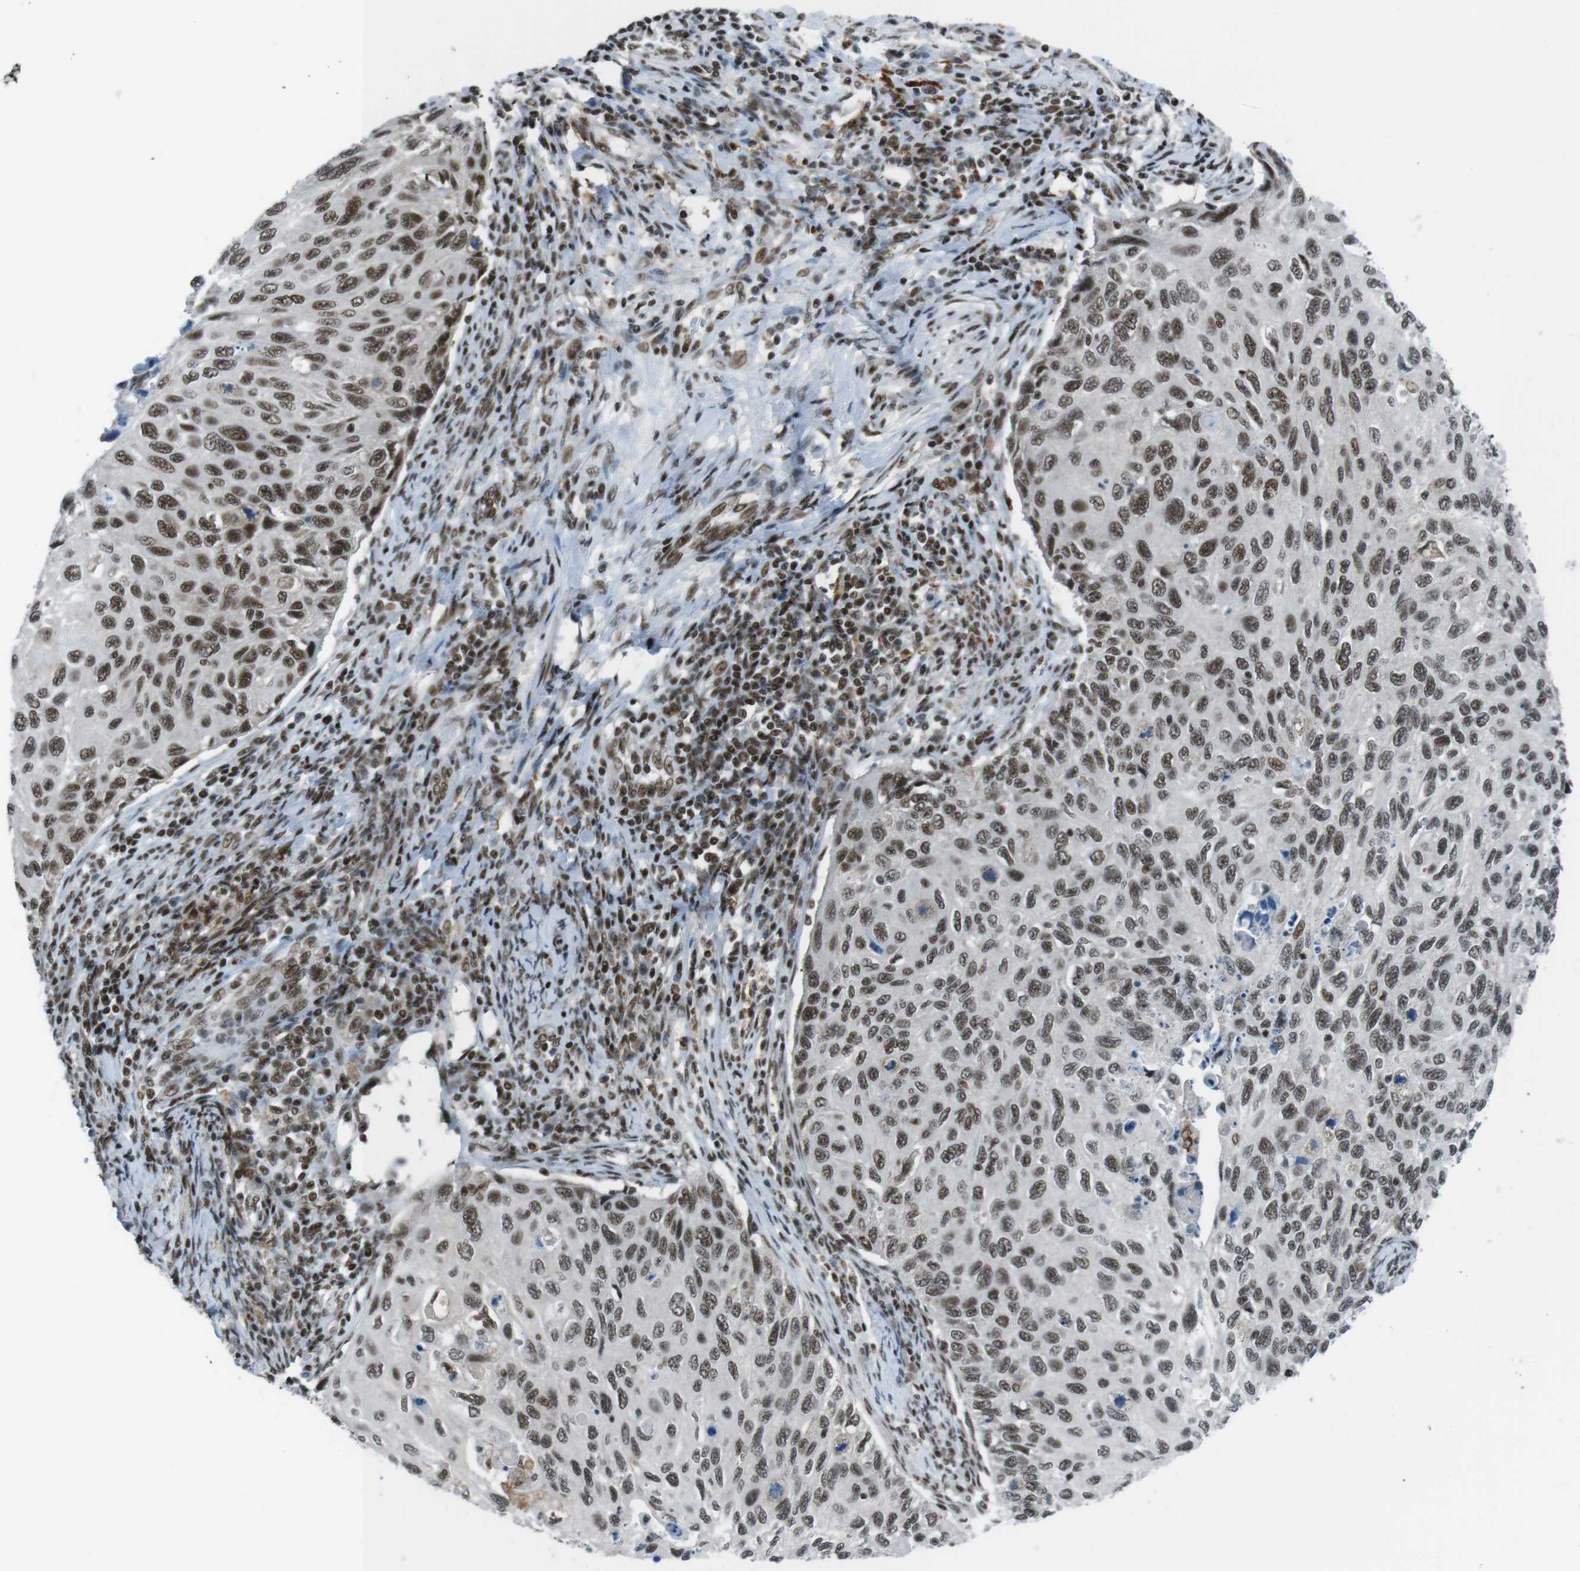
{"staining": {"intensity": "strong", "quantity": ">75%", "location": "nuclear"}, "tissue": "cervical cancer", "cell_type": "Tumor cells", "image_type": "cancer", "snomed": [{"axis": "morphology", "description": "Squamous cell carcinoma, NOS"}, {"axis": "topography", "description": "Cervix"}], "caption": "Protein positivity by IHC demonstrates strong nuclear staining in about >75% of tumor cells in cervical cancer. The staining was performed using DAB (3,3'-diaminobenzidine), with brown indicating positive protein expression. Nuclei are stained blue with hematoxylin.", "gene": "TAF1", "patient": {"sex": "female", "age": 70}}